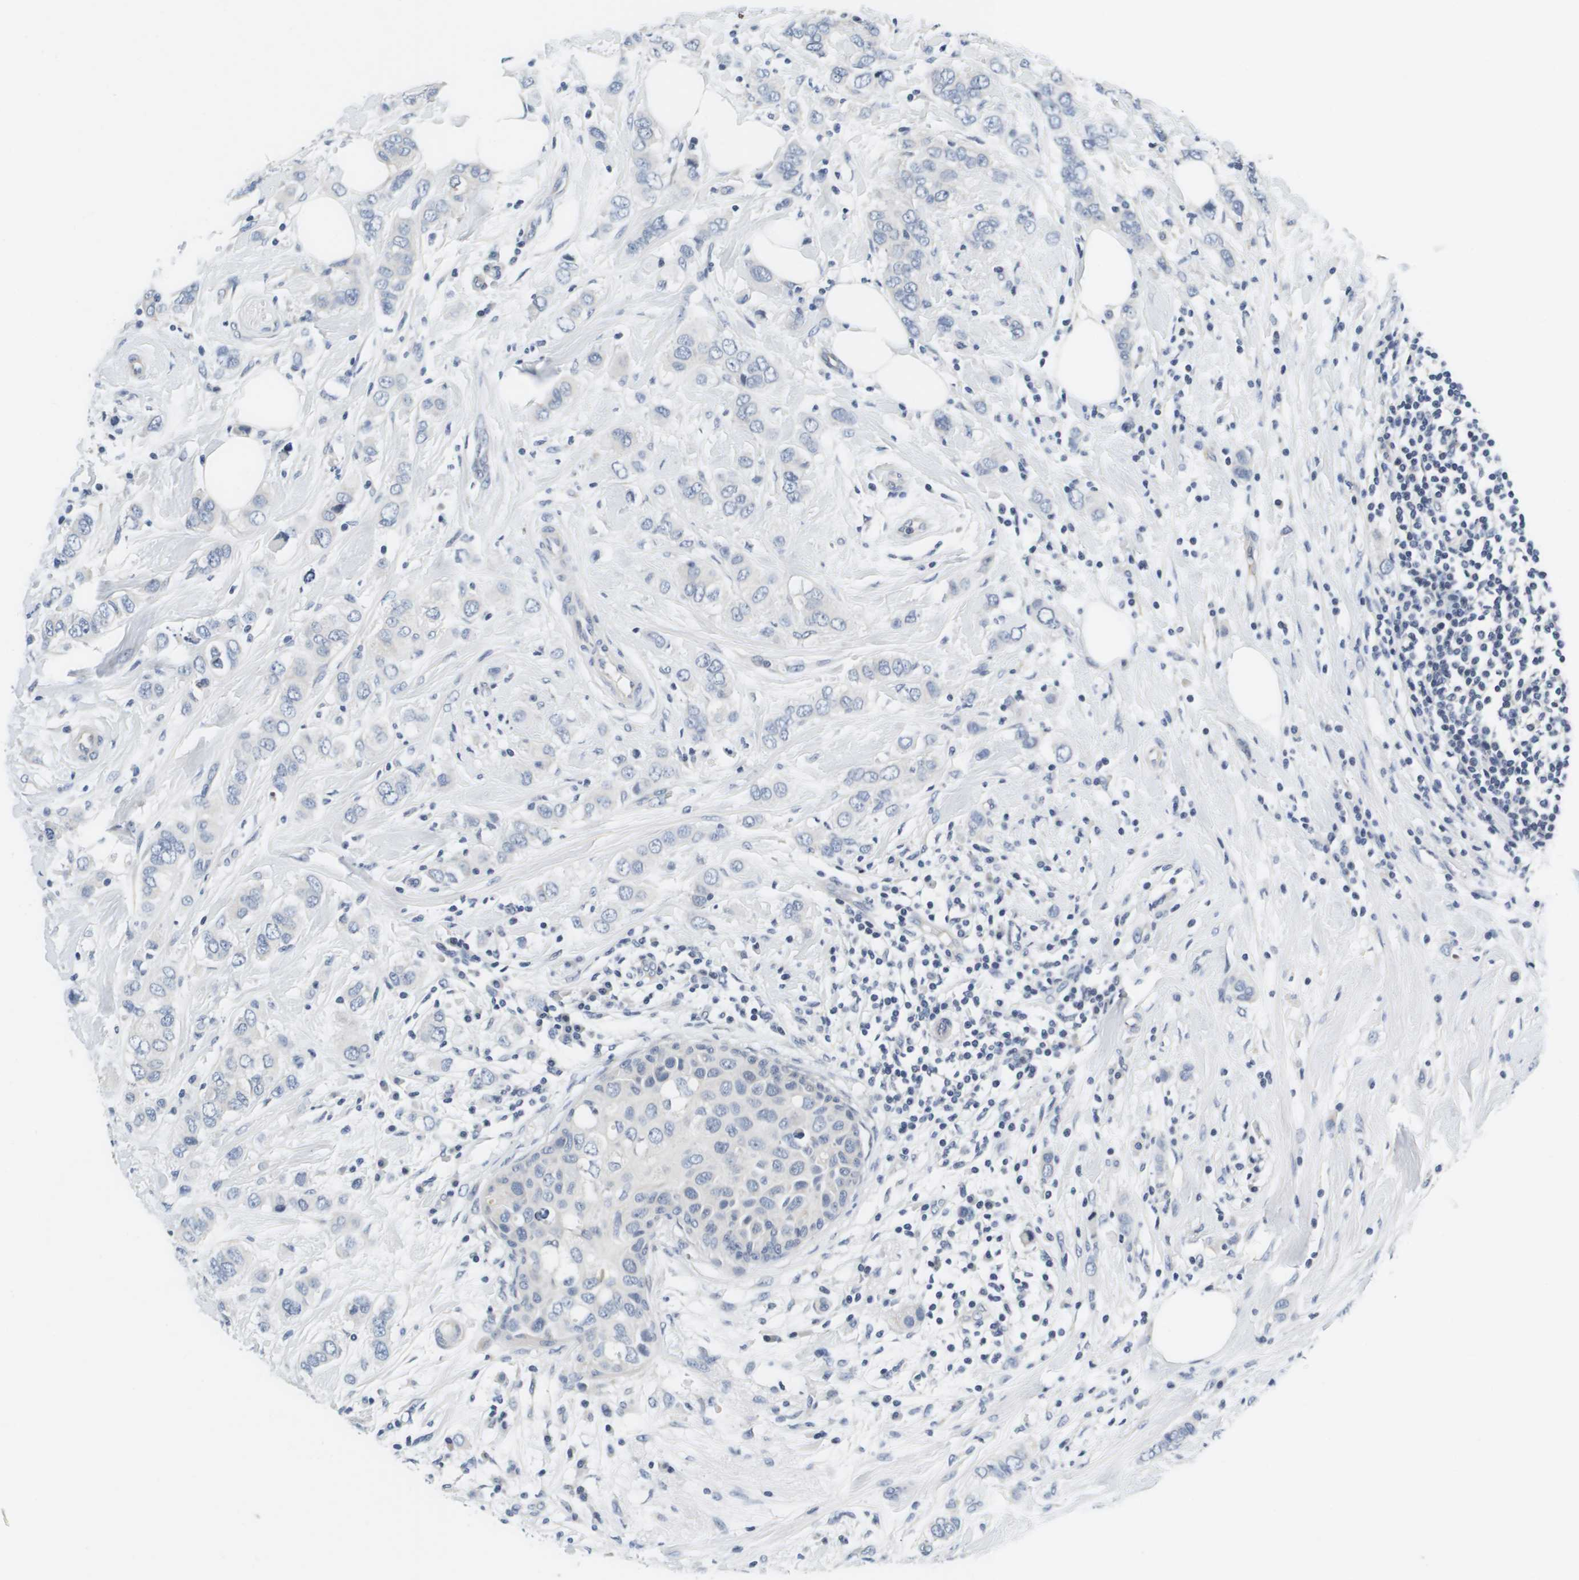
{"staining": {"intensity": "negative", "quantity": "none", "location": "none"}, "tissue": "breast cancer", "cell_type": "Tumor cells", "image_type": "cancer", "snomed": [{"axis": "morphology", "description": "Duct carcinoma"}, {"axis": "topography", "description": "Breast"}], "caption": "This histopathology image is of breast infiltrating ductal carcinoma stained with IHC to label a protein in brown with the nuclei are counter-stained blue. There is no positivity in tumor cells. (DAB (3,3'-diaminobenzidine) immunohistochemistry, high magnification).", "gene": "KCNJ5", "patient": {"sex": "female", "age": 50}}